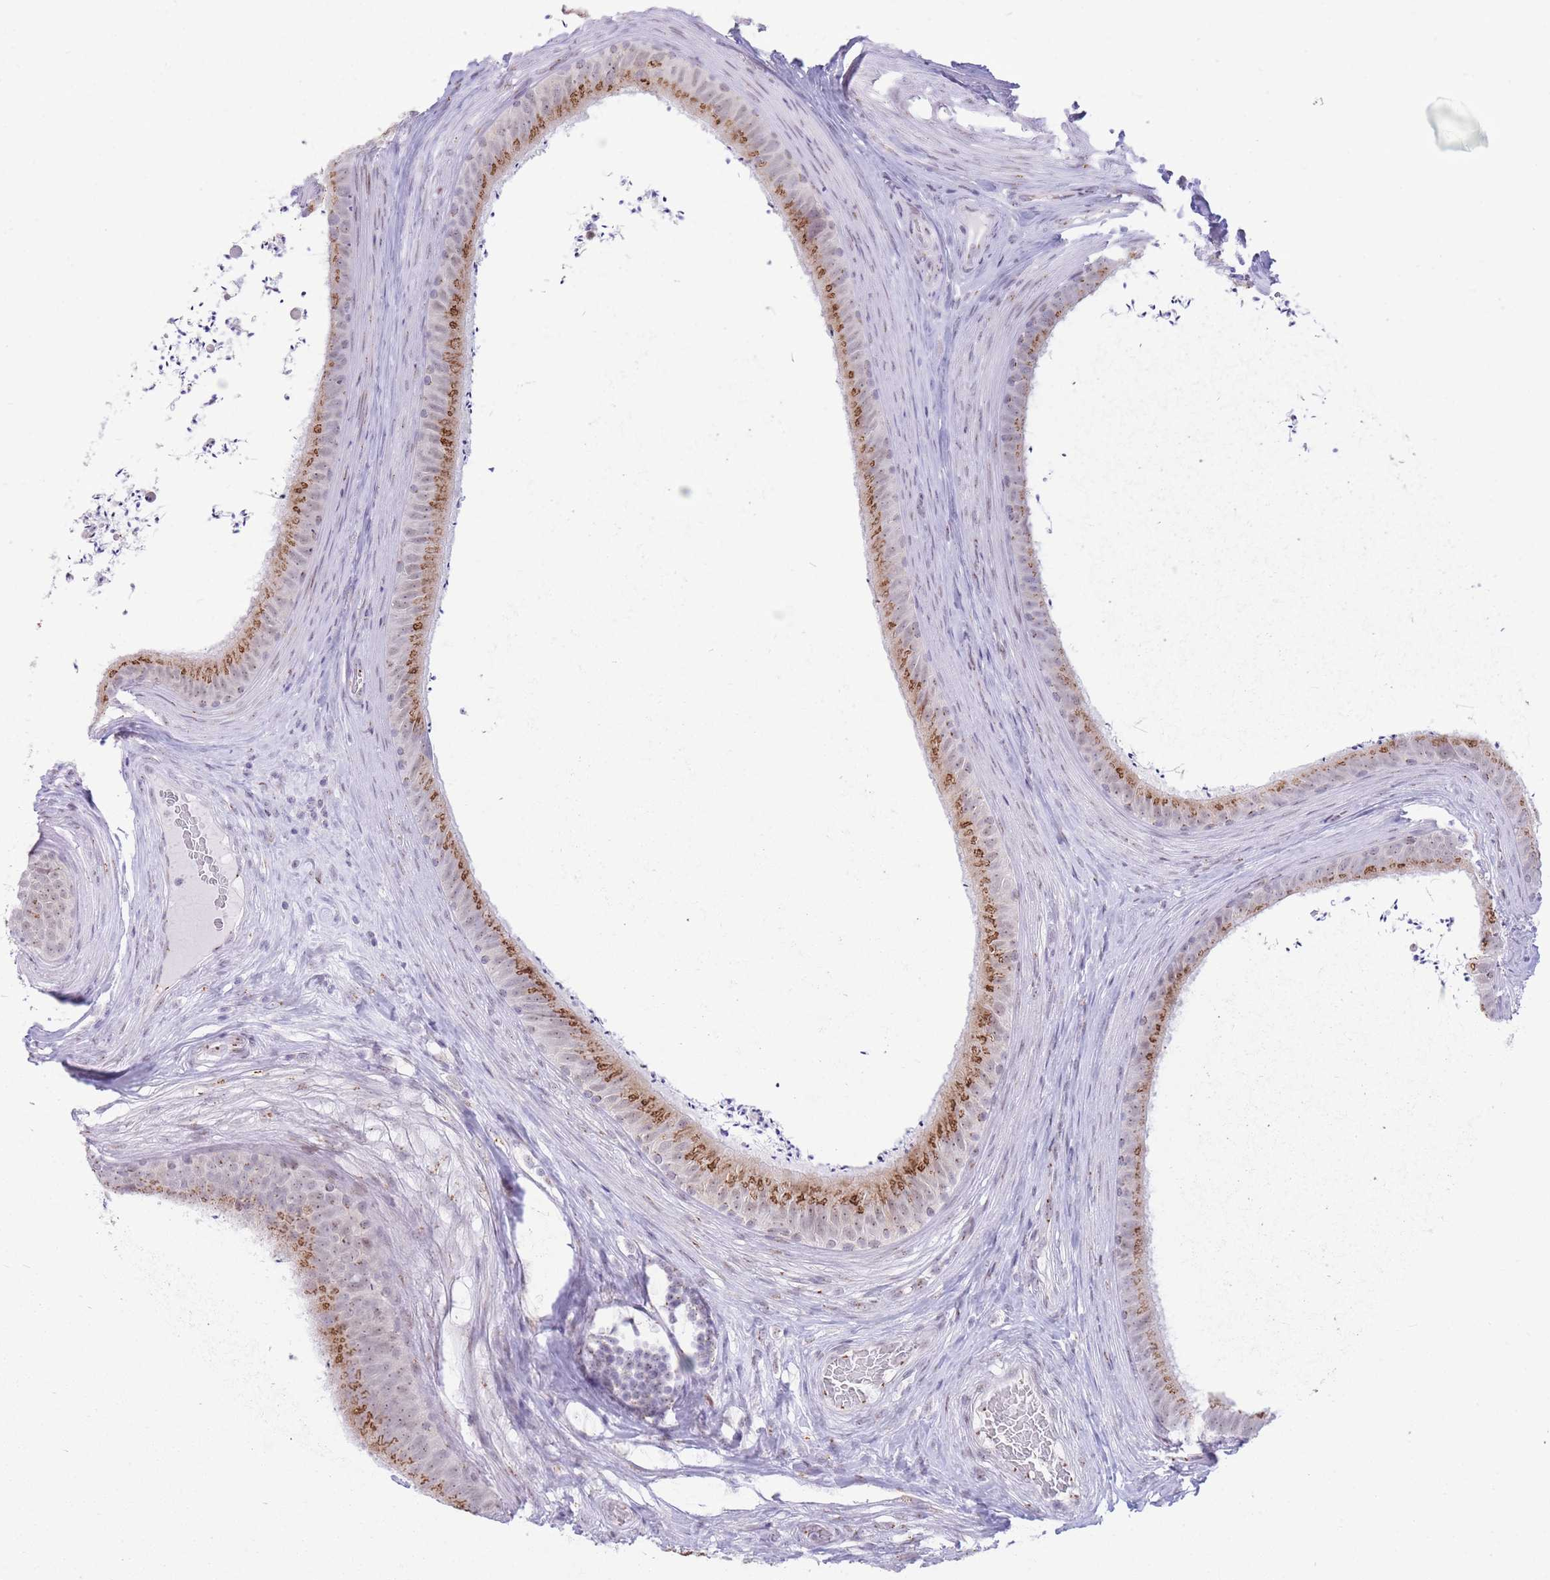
{"staining": {"intensity": "moderate", "quantity": ">75%", "location": "cytoplasmic/membranous,nuclear"}, "tissue": "epididymis", "cell_type": "Glandular cells", "image_type": "normal", "snomed": [{"axis": "morphology", "description": "Normal tissue, NOS"}, {"axis": "topography", "description": "Testis"}, {"axis": "topography", "description": "Epididymis"}], "caption": "Epididymis stained with DAB (3,3'-diaminobenzidine) immunohistochemistry (IHC) displays medium levels of moderate cytoplasmic/membranous,nuclear staining in approximately >75% of glandular cells.", "gene": "INO80C", "patient": {"sex": "male", "age": 41}}